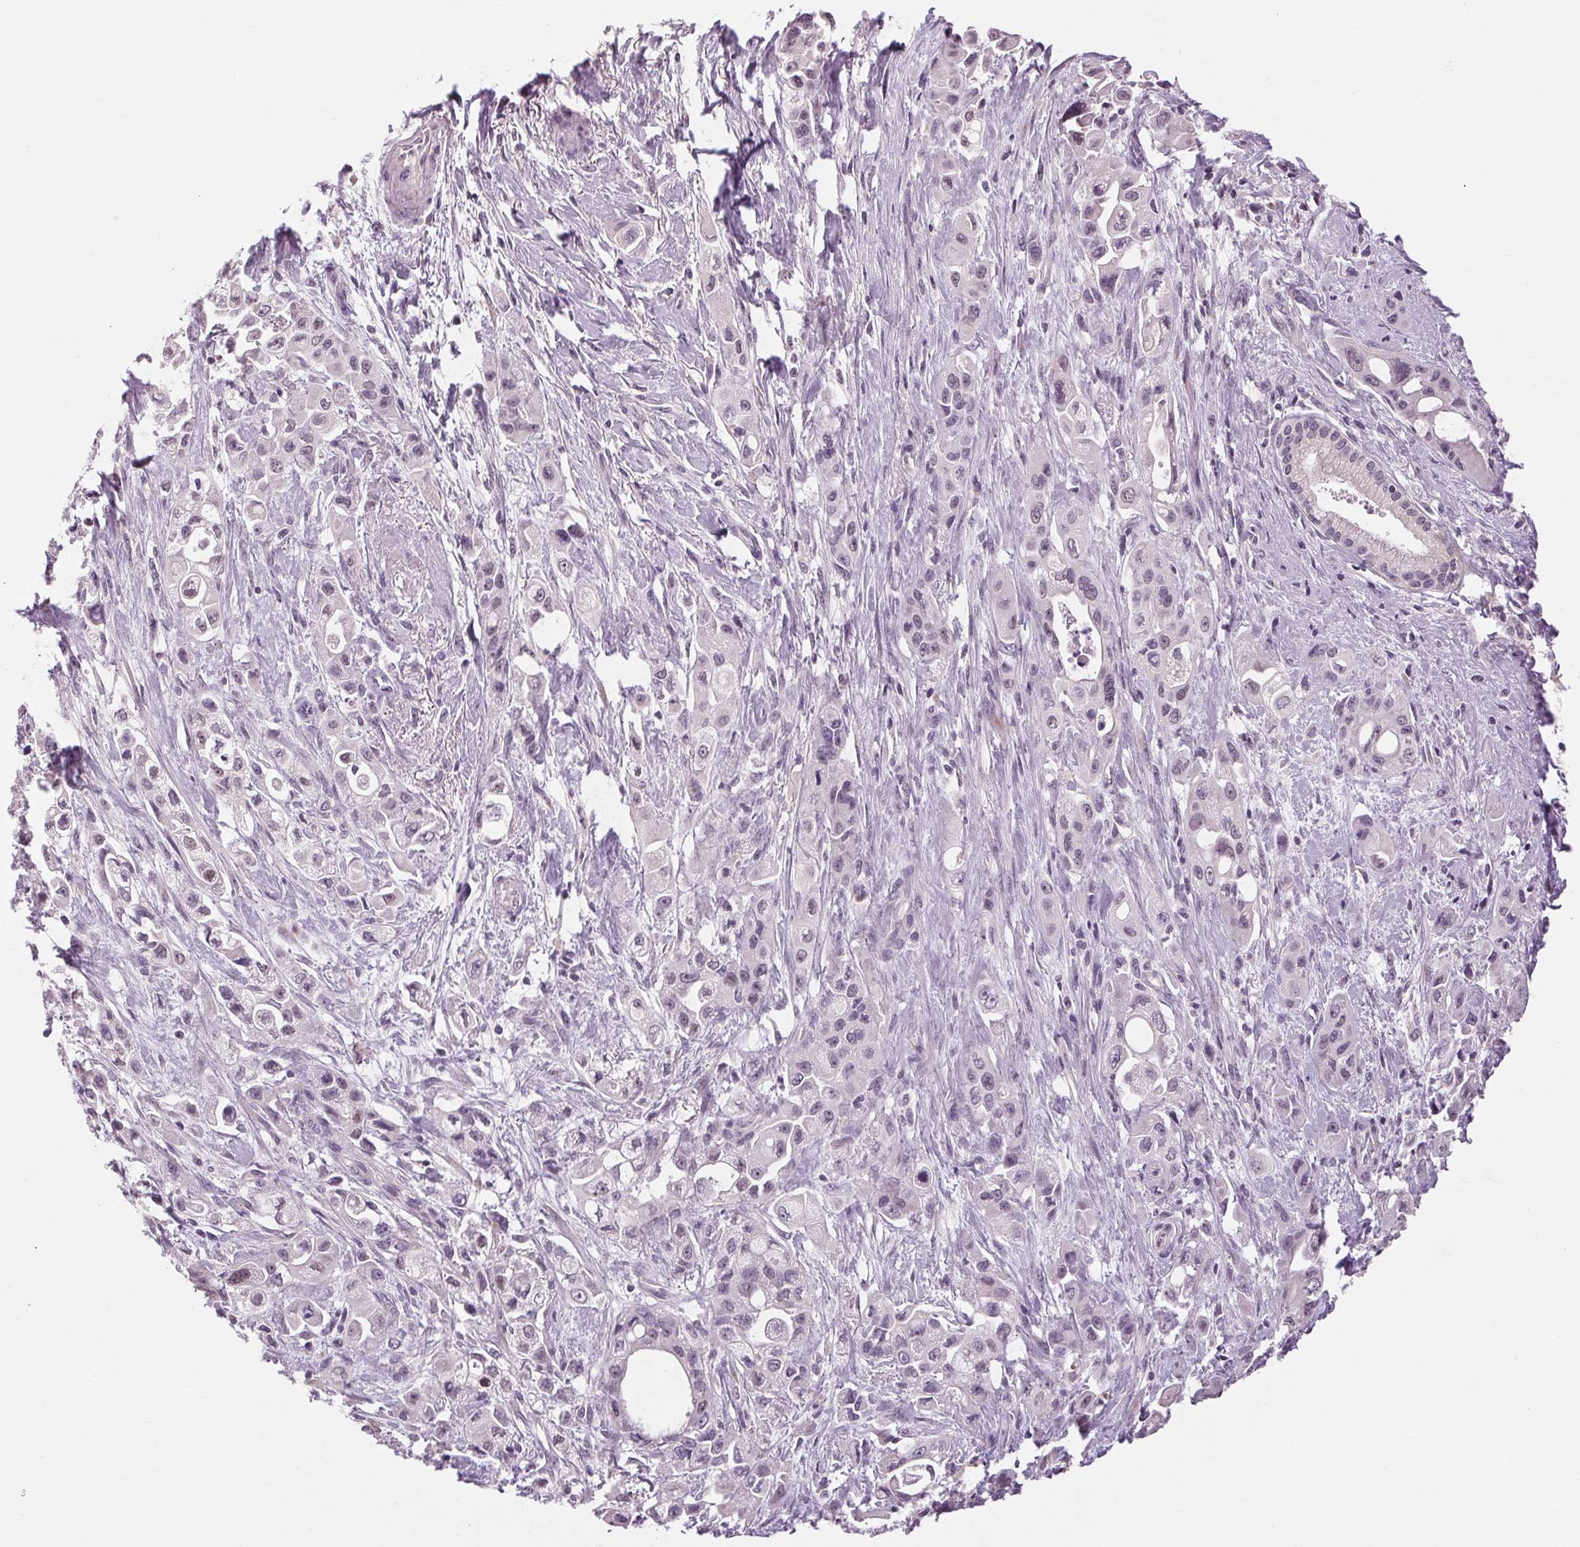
{"staining": {"intensity": "negative", "quantity": "none", "location": "none"}, "tissue": "pancreatic cancer", "cell_type": "Tumor cells", "image_type": "cancer", "snomed": [{"axis": "morphology", "description": "Adenocarcinoma, NOS"}, {"axis": "topography", "description": "Pancreas"}], "caption": "This is an immunohistochemistry micrograph of human pancreatic cancer (adenocarcinoma). There is no positivity in tumor cells.", "gene": "KLHL40", "patient": {"sex": "female", "age": 66}}